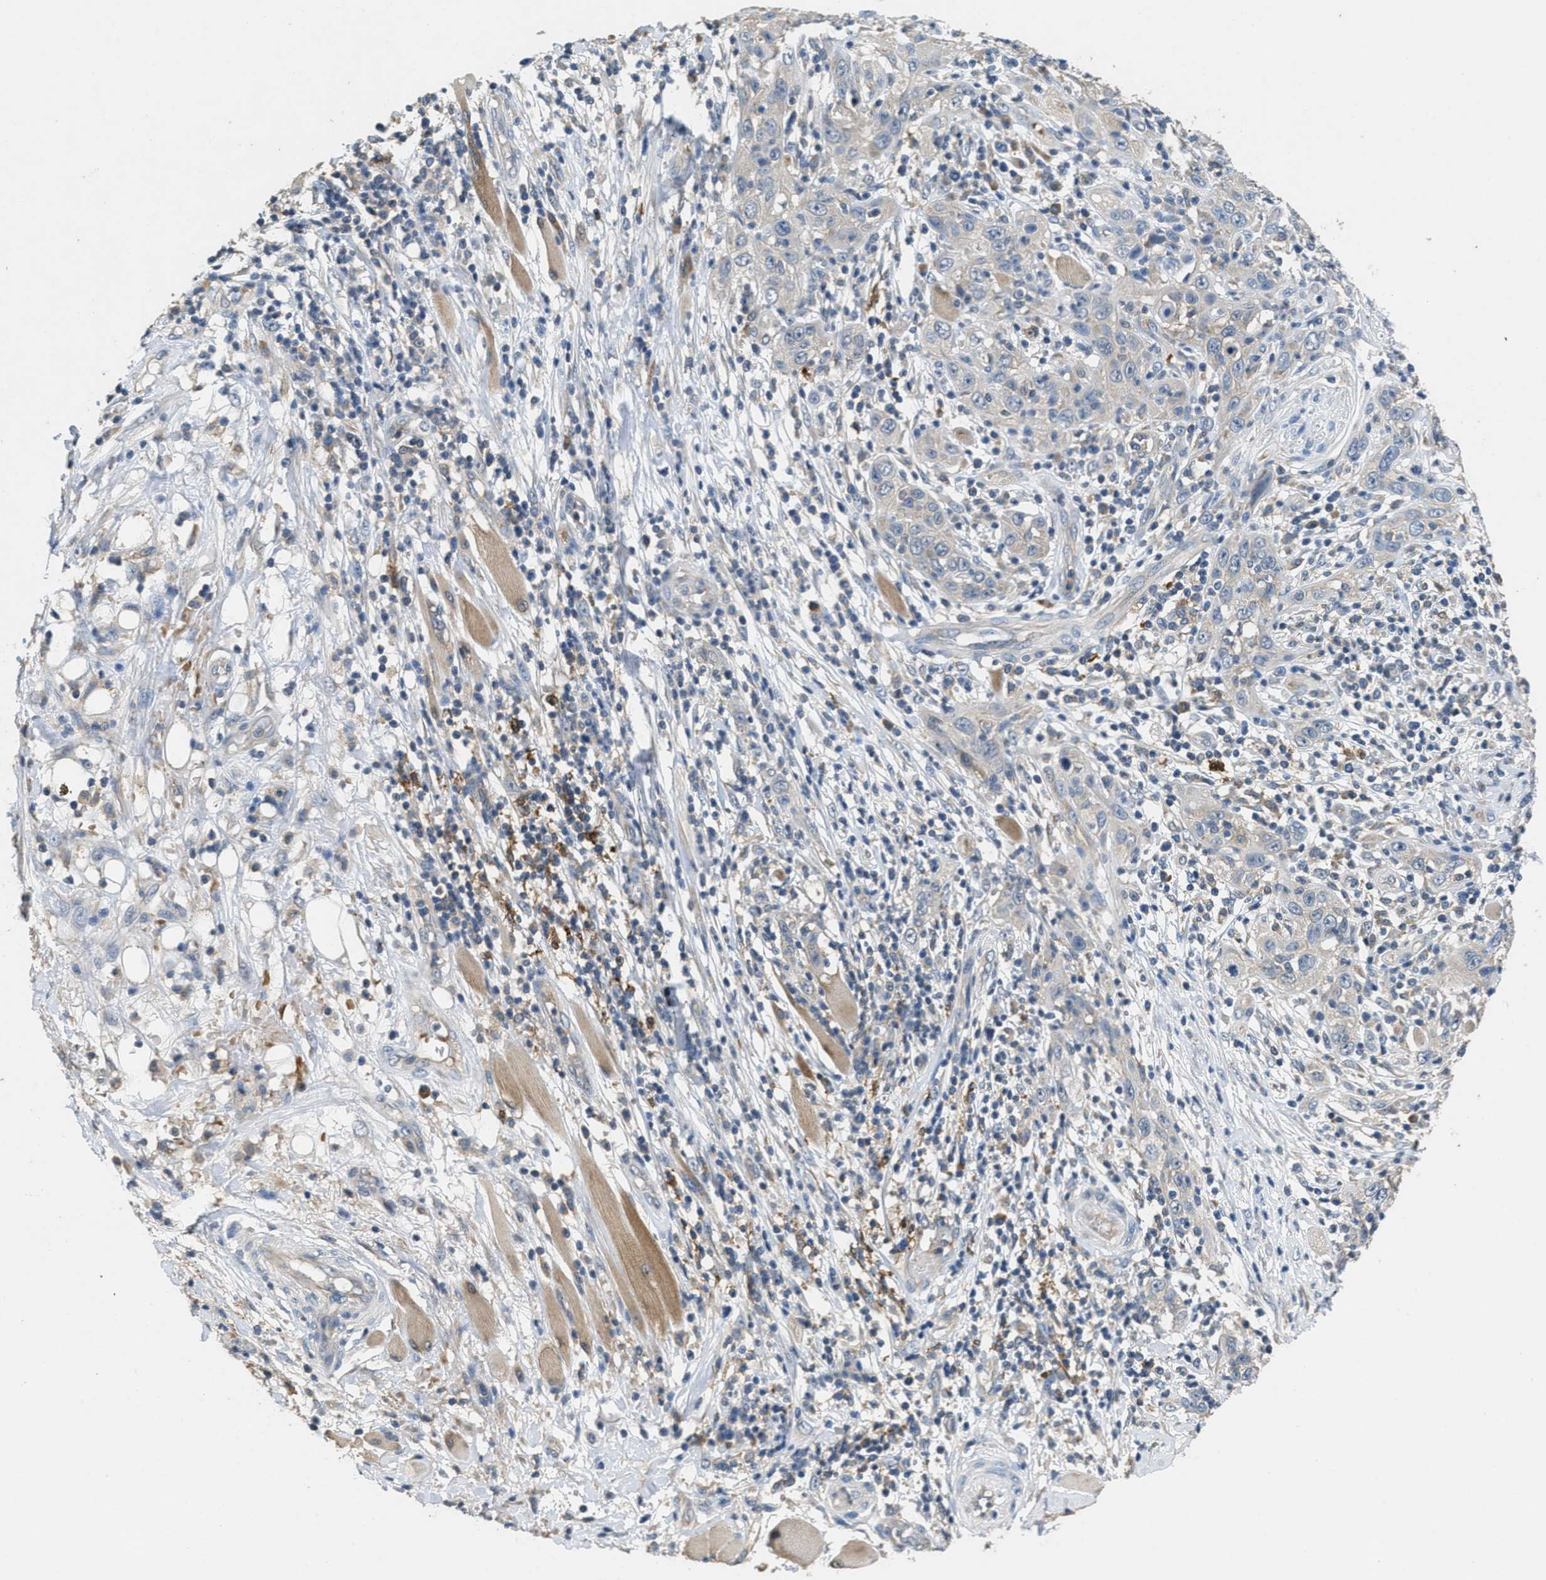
{"staining": {"intensity": "negative", "quantity": "none", "location": "none"}, "tissue": "skin cancer", "cell_type": "Tumor cells", "image_type": "cancer", "snomed": [{"axis": "morphology", "description": "Squamous cell carcinoma, NOS"}, {"axis": "topography", "description": "Skin"}], "caption": "High power microscopy micrograph of an IHC histopathology image of skin squamous cell carcinoma, revealing no significant positivity in tumor cells.", "gene": "DGKE", "patient": {"sex": "female", "age": 88}}